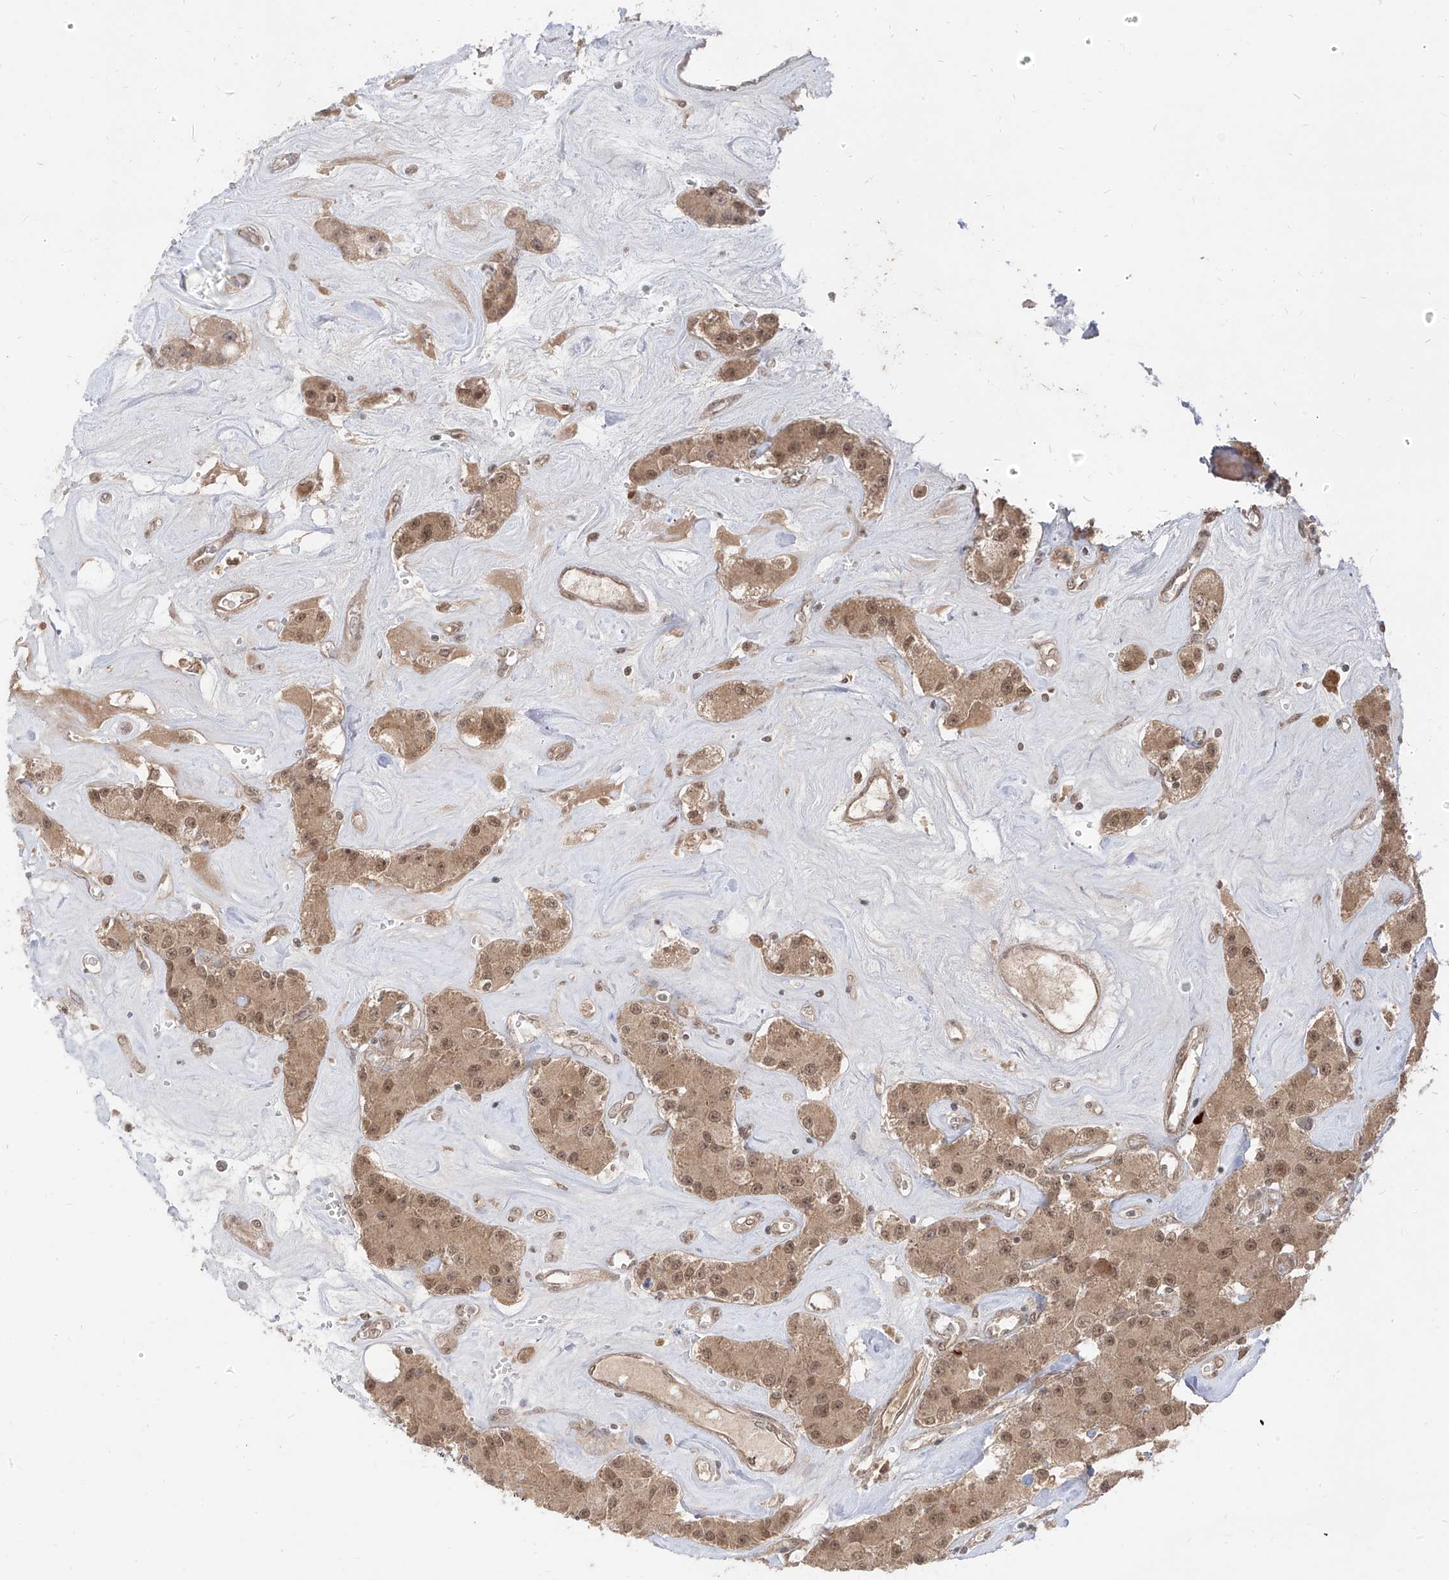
{"staining": {"intensity": "moderate", "quantity": ">75%", "location": "cytoplasmic/membranous,nuclear"}, "tissue": "carcinoid", "cell_type": "Tumor cells", "image_type": "cancer", "snomed": [{"axis": "morphology", "description": "Carcinoid, malignant, NOS"}, {"axis": "topography", "description": "Pancreas"}], "caption": "Immunohistochemical staining of human carcinoid shows medium levels of moderate cytoplasmic/membranous and nuclear protein expression in about >75% of tumor cells.", "gene": "LCOR", "patient": {"sex": "male", "age": 41}}